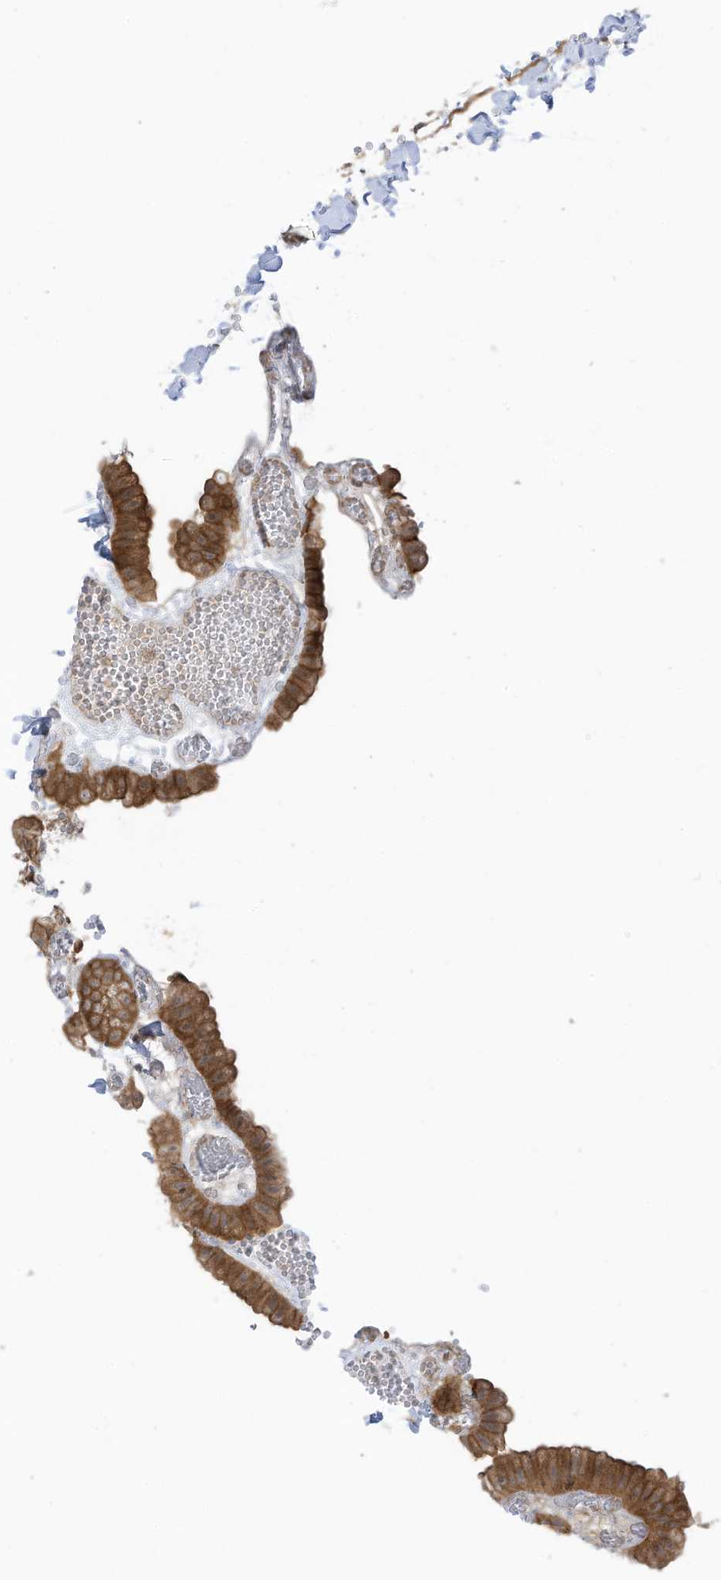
{"staining": {"intensity": "moderate", "quantity": ">75%", "location": "cytoplasmic/membranous"}, "tissue": "gallbladder", "cell_type": "Glandular cells", "image_type": "normal", "snomed": [{"axis": "morphology", "description": "Normal tissue, NOS"}, {"axis": "topography", "description": "Gallbladder"}], "caption": "Immunohistochemical staining of normal human gallbladder demonstrates moderate cytoplasmic/membranous protein positivity in approximately >75% of glandular cells. The staining was performed using DAB (3,3'-diaminobenzidine), with brown indicating positive protein expression. Nuclei are stained blue with hematoxylin.", "gene": "REPS1", "patient": {"sex": "female", "age": 64}}